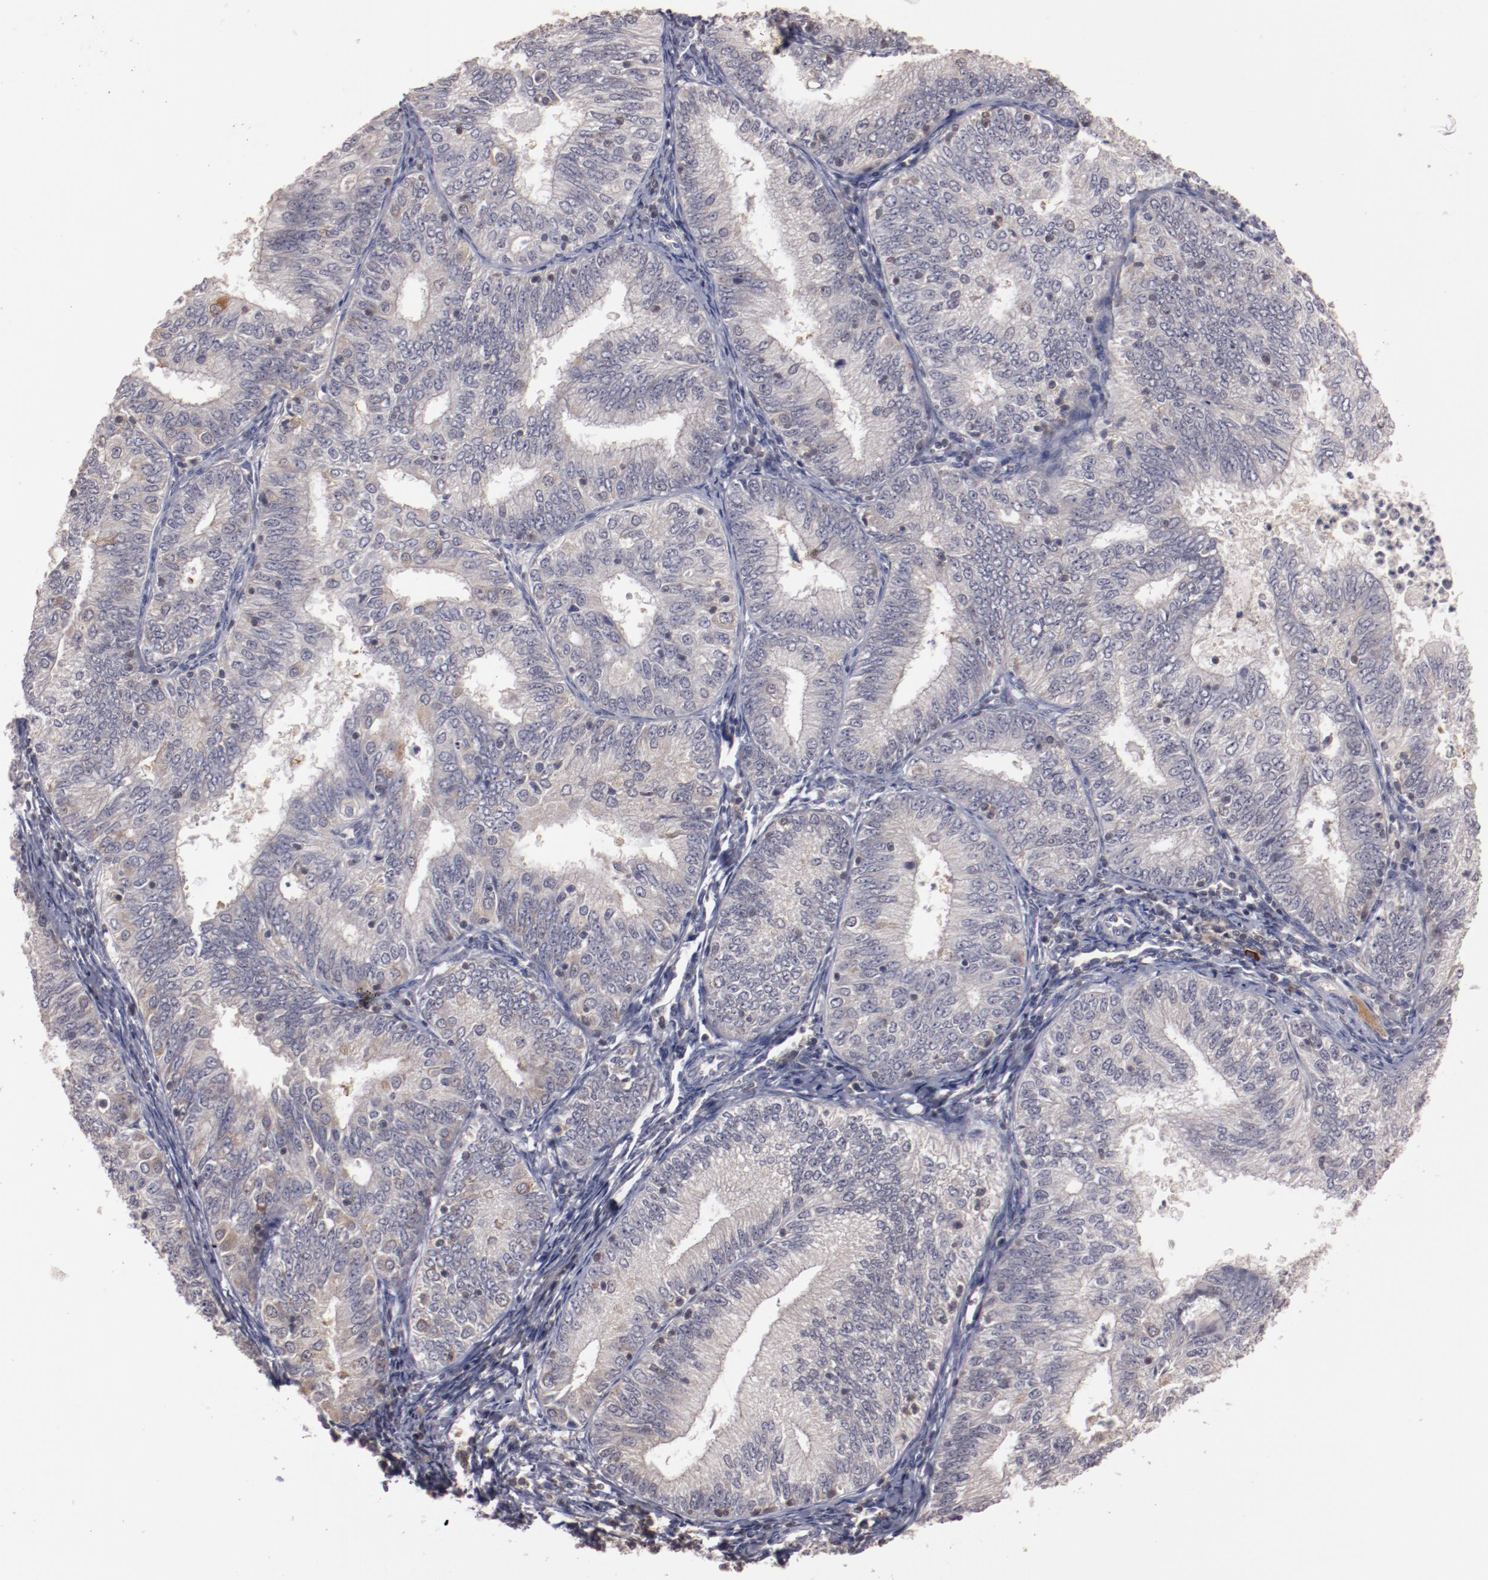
{"staining": {"intensity": "negative", "quantity": "none", "location": "none"}, "tissue": "endometrial cancer", "cell_type": "Tumor cells", "image_type": "cancer", "snomed": [{"axis": "morphology", "description": "Adenocarcinoma, NOS"}, {"axis": "topography", "description": "Endometrium"}], "caption": "The image shows no staining of tumor cells in endometrial cancer (adenocarcinoma). Nuclei are stained in blue.", "gene": "MBL2", "patient": {"sex": "female", "age": 69}}